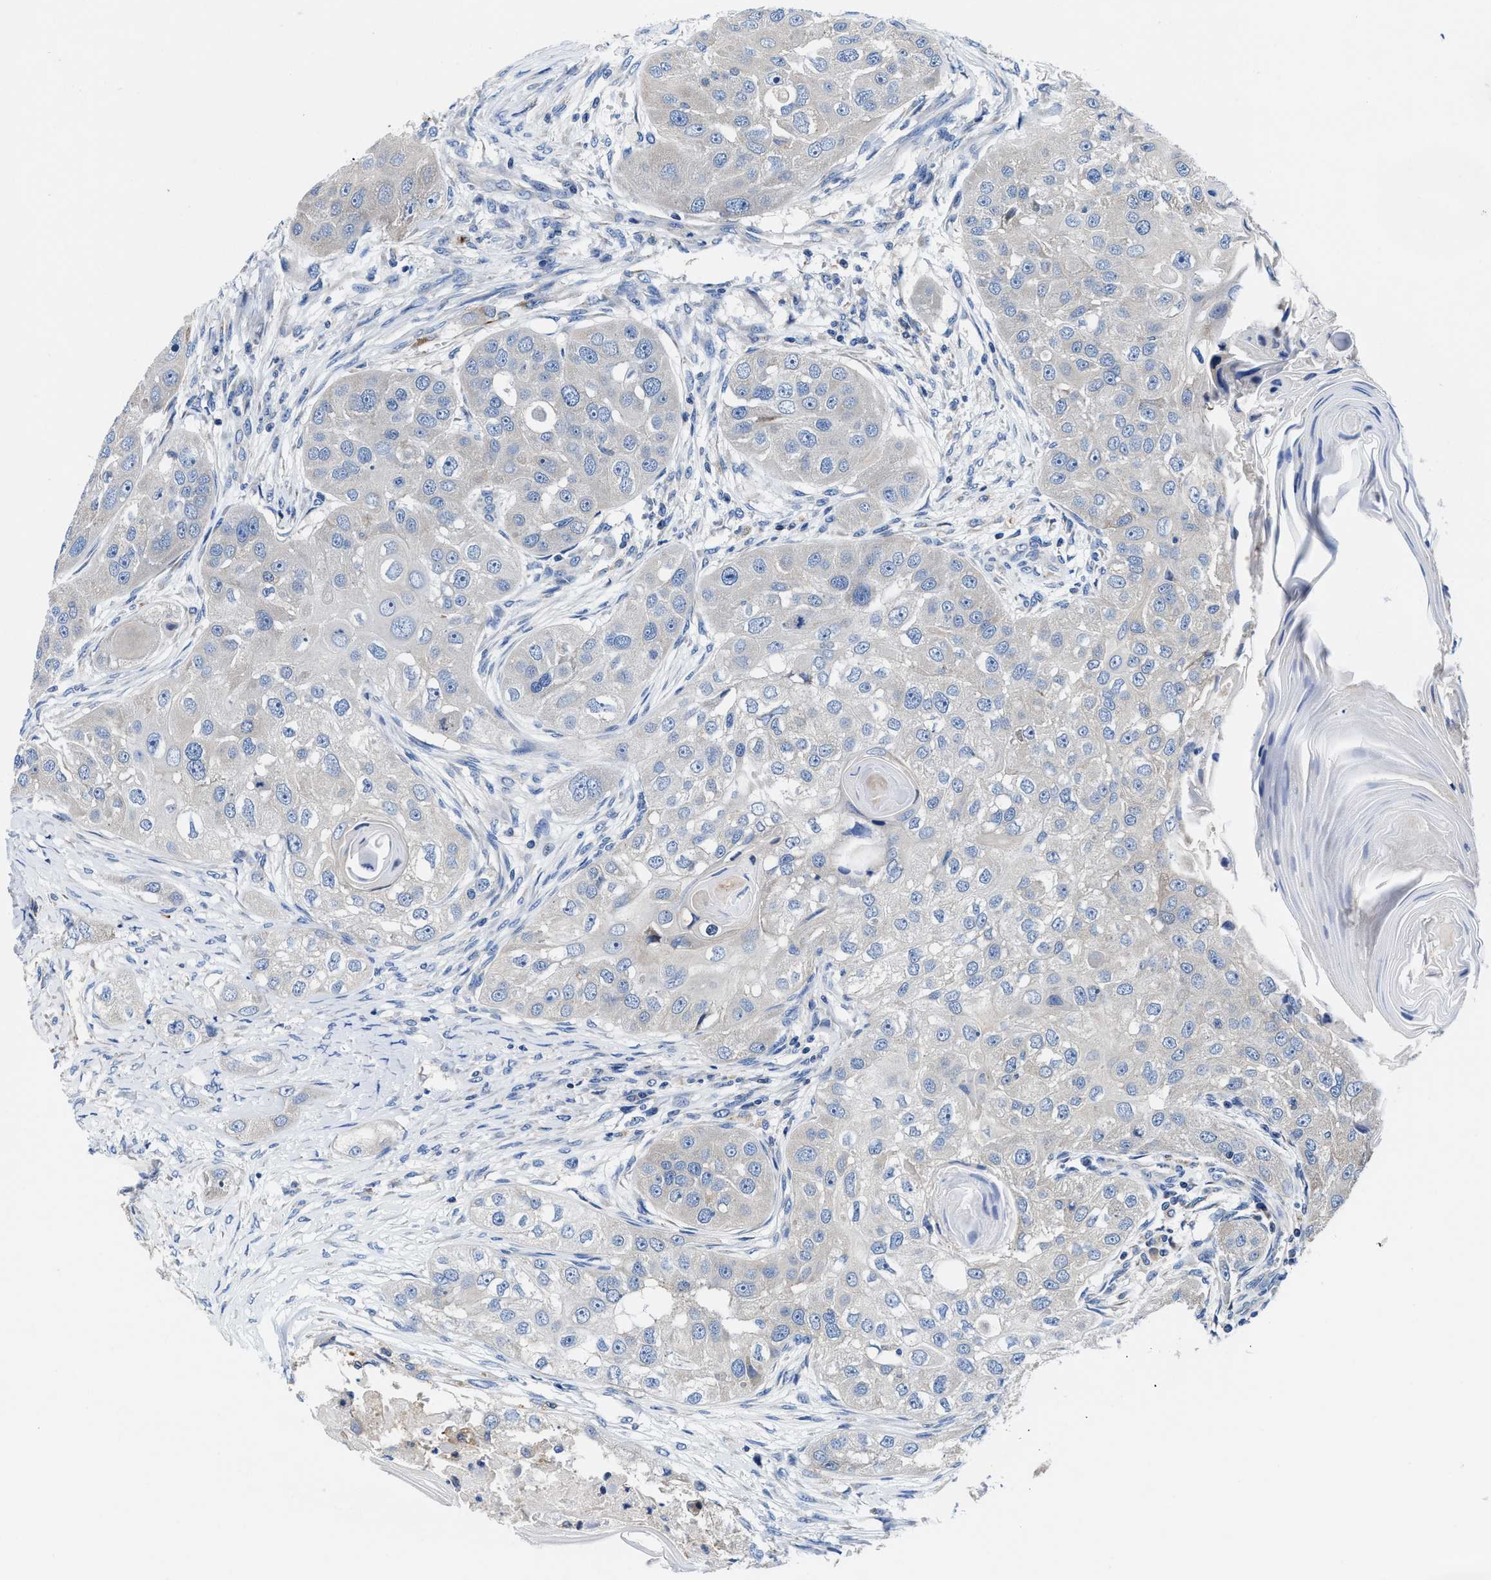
{"staining": {"intensity": "negative", "quantity": "none", "location": "none"}, "tissue": "head and neck cancer", "cell_type": "Tumor cells", "image_type": "cancer", "snomed": [{"axis": "morphology", "description": "Normal tissue, NOS"}, {"axis": "morphology", "description": "Squamous cell carcinoma, NOS"}, {"axis": "topography", "description": "Skeletal muscle"}, {"axis": "topography", "description": "Head-Neck"}], "caption": "A photomicrograph of human squamous cell carcinoma (head and neck) is negative for staining in tumor cells.", "gene": "TMEM30A", "patient": {"sex": "male", "age": 51}}